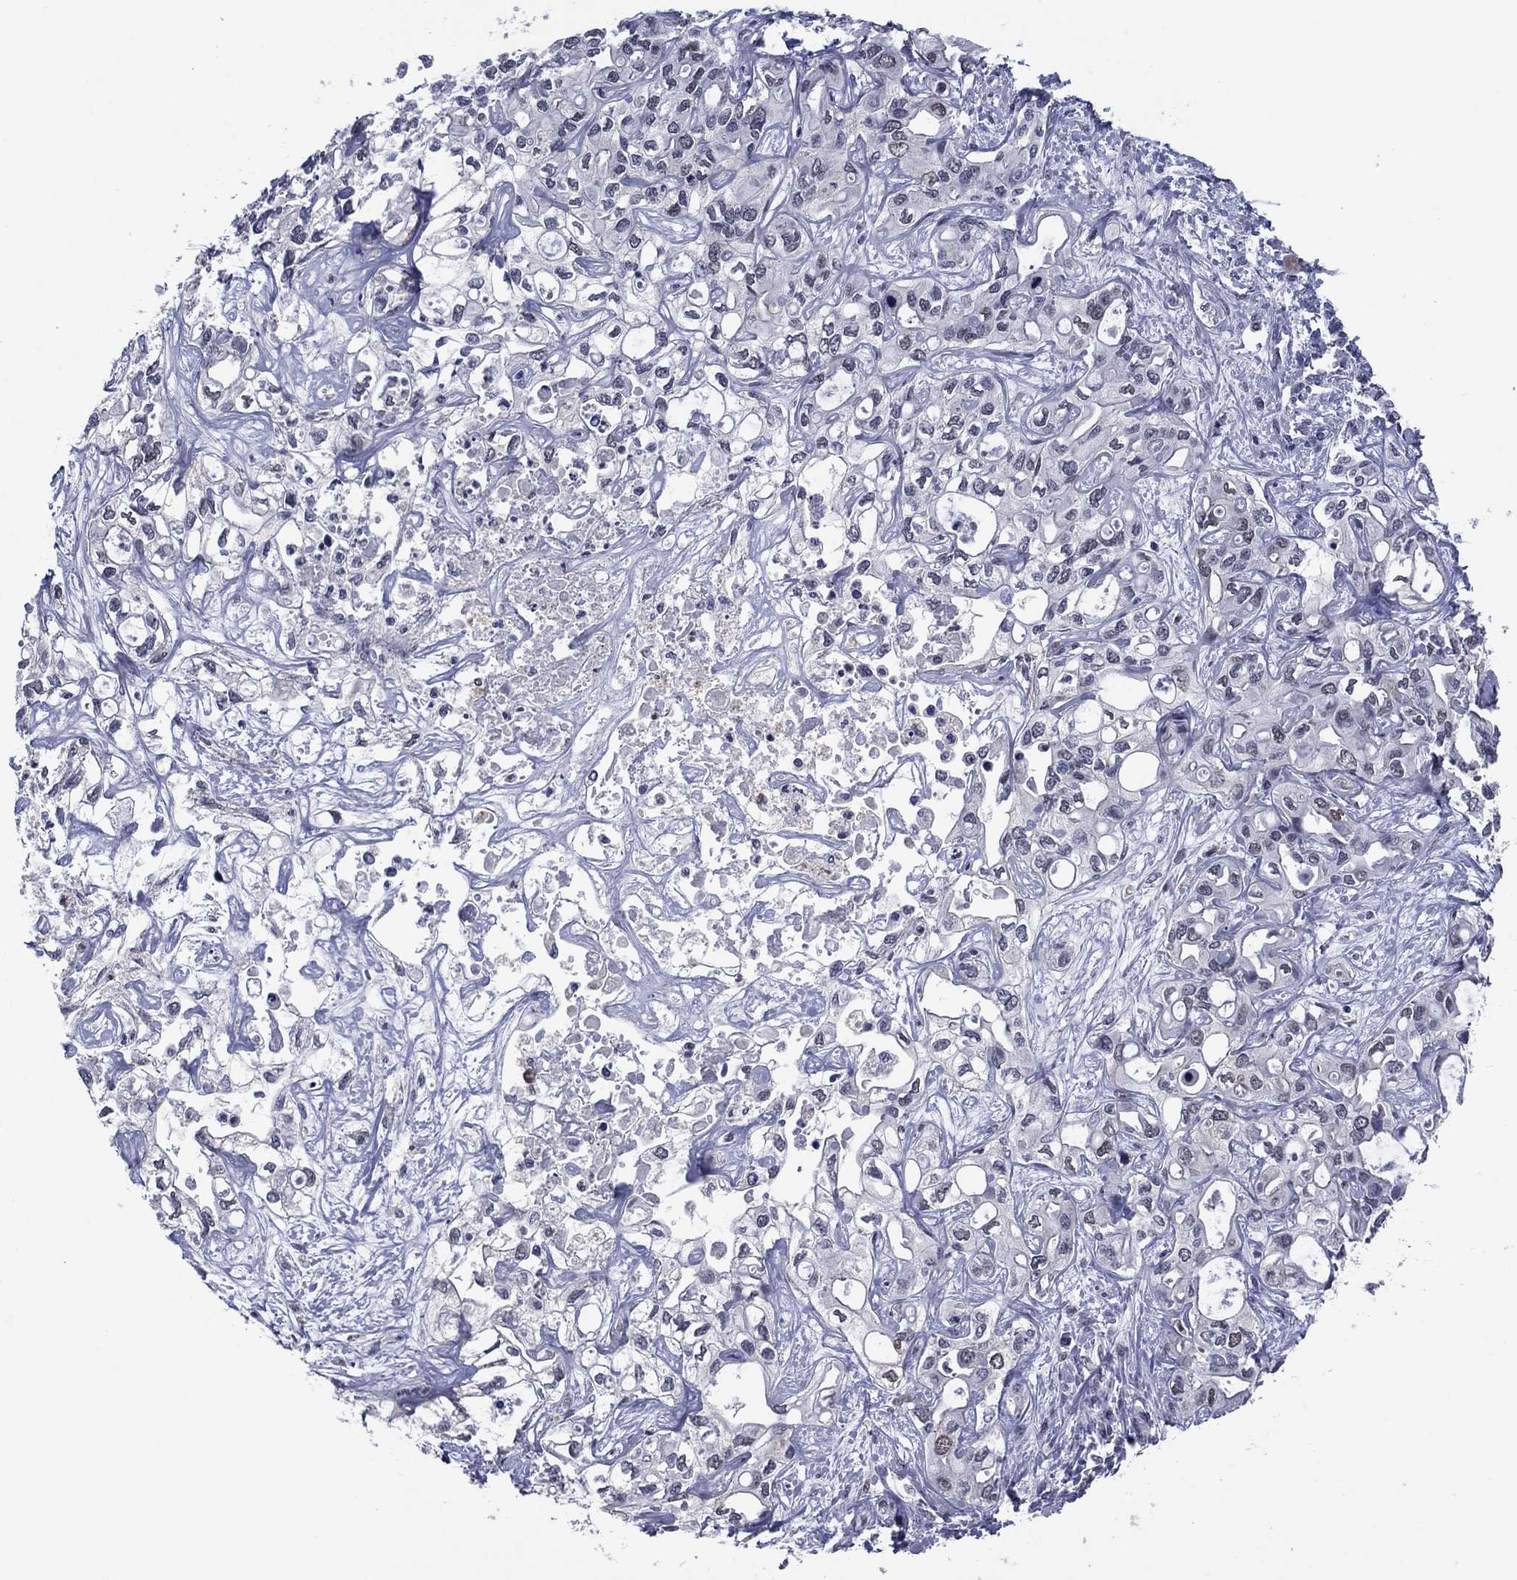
{"staining": {"intensity": "negative", "quantity": "none", "location": "none"}, "tissue": "liver cancer", "cell_type": "Tumor cells", "image_type": "cancer", "snomed": [{"axis": "morphology", "description": "Cholangiocarcinoma"}, {"axis": "topography", "description": "Liver"}], "caption": "This is an IHC image of liver cholangiocarcinoma. There is no staining in tumor cells.", "gene": "TYMS", "patient": {"sex": "female", "age": 64}}